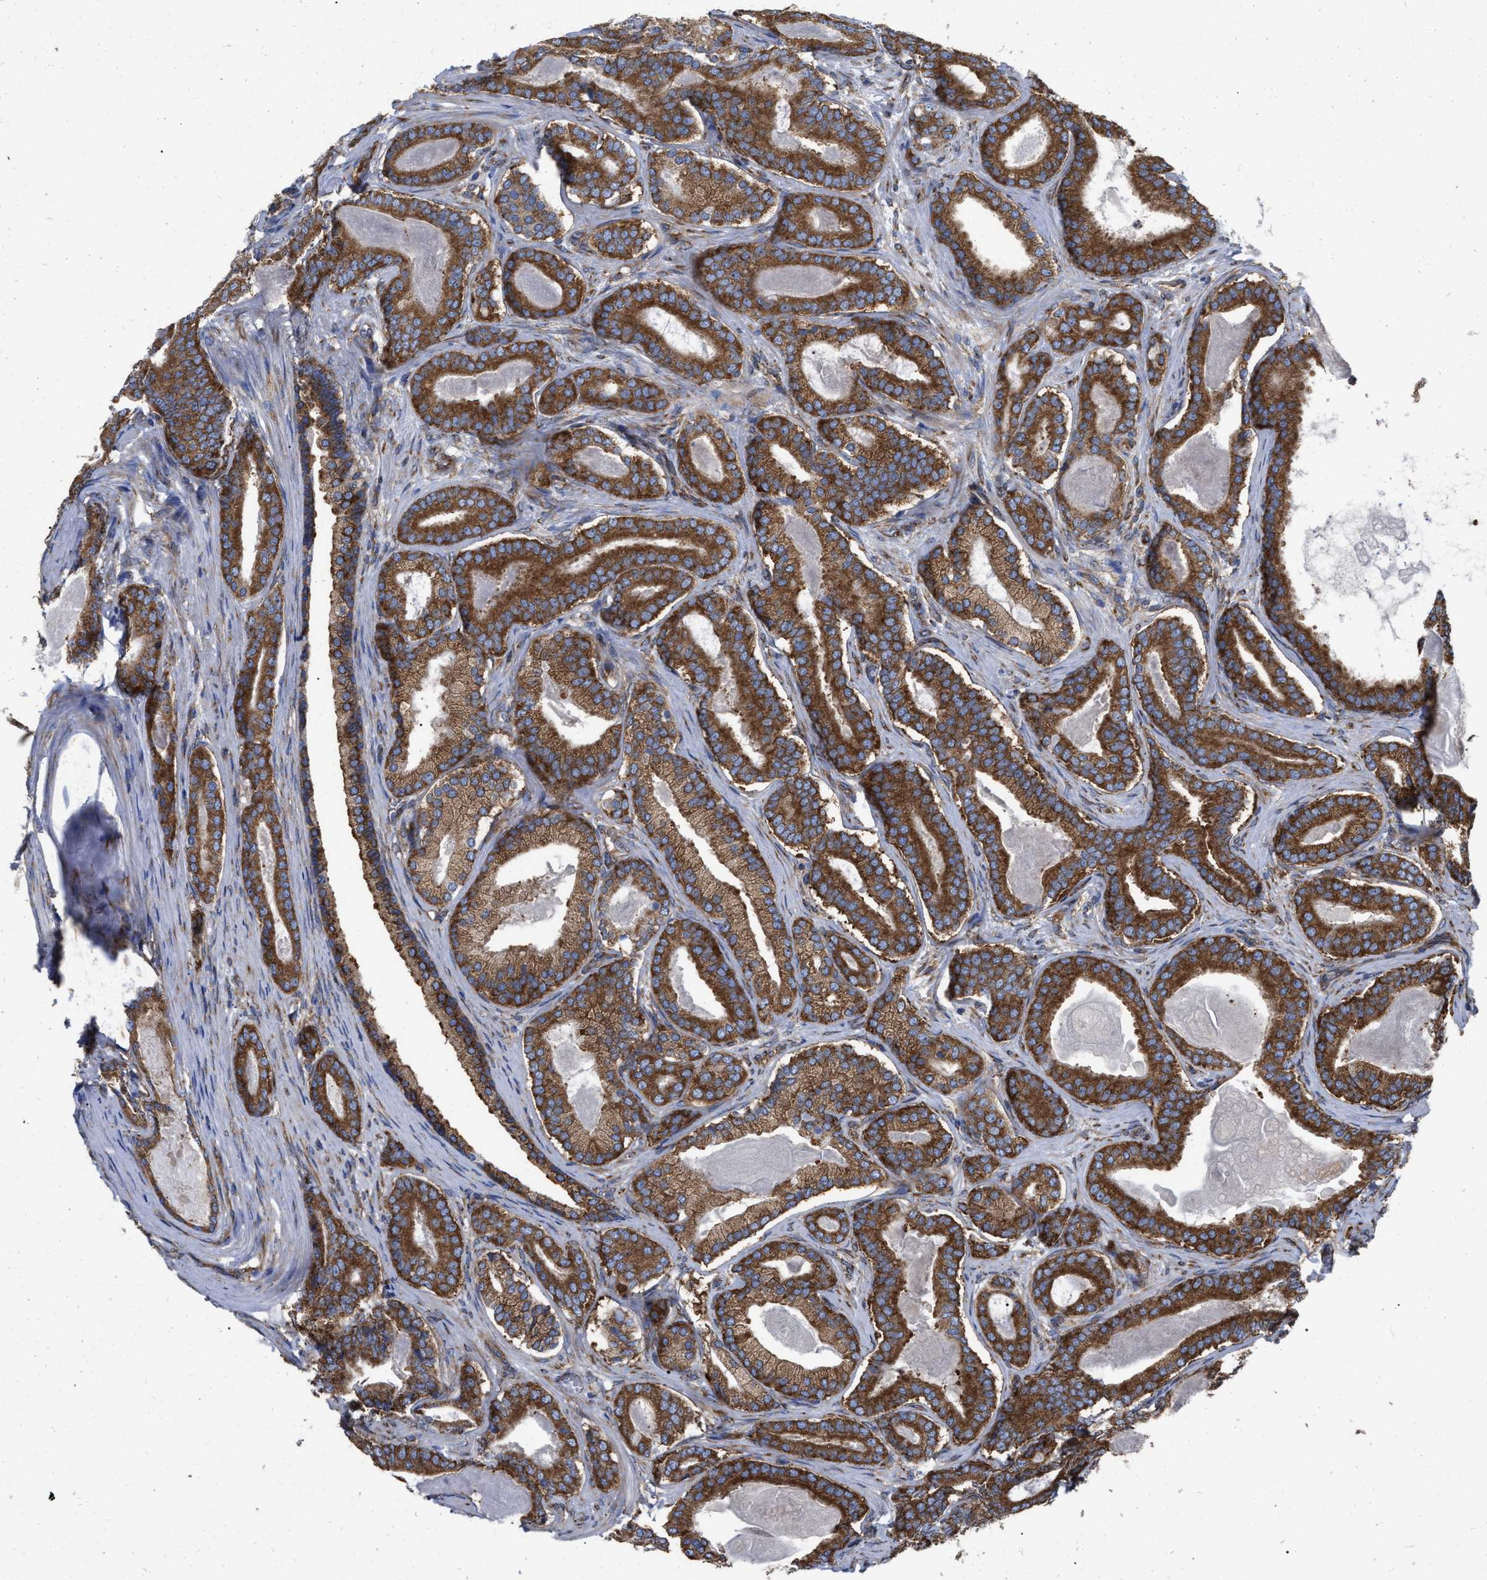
{"staining": {"intensity": "strong", "quantity": ">75%", "location": "cytoplasmic/membranous"}, "tissue": "prostate cancer", "cell_type": "Tumor cells", "image_type": "cancer", "snomed": [{"axis": "morphology", "description": "Adenocarcinoma, High grade"}, {"axis": "topography", "description": "Prostate"}], "caption": "Immunohistochemistry (IHC) of human prostate cancer reveals high levels of strong cytoplasmic/membranous expression in approximately >75% of tumor cells.", "gene": "FAM120A", "patient": {"sex": "male", "age": 60}}